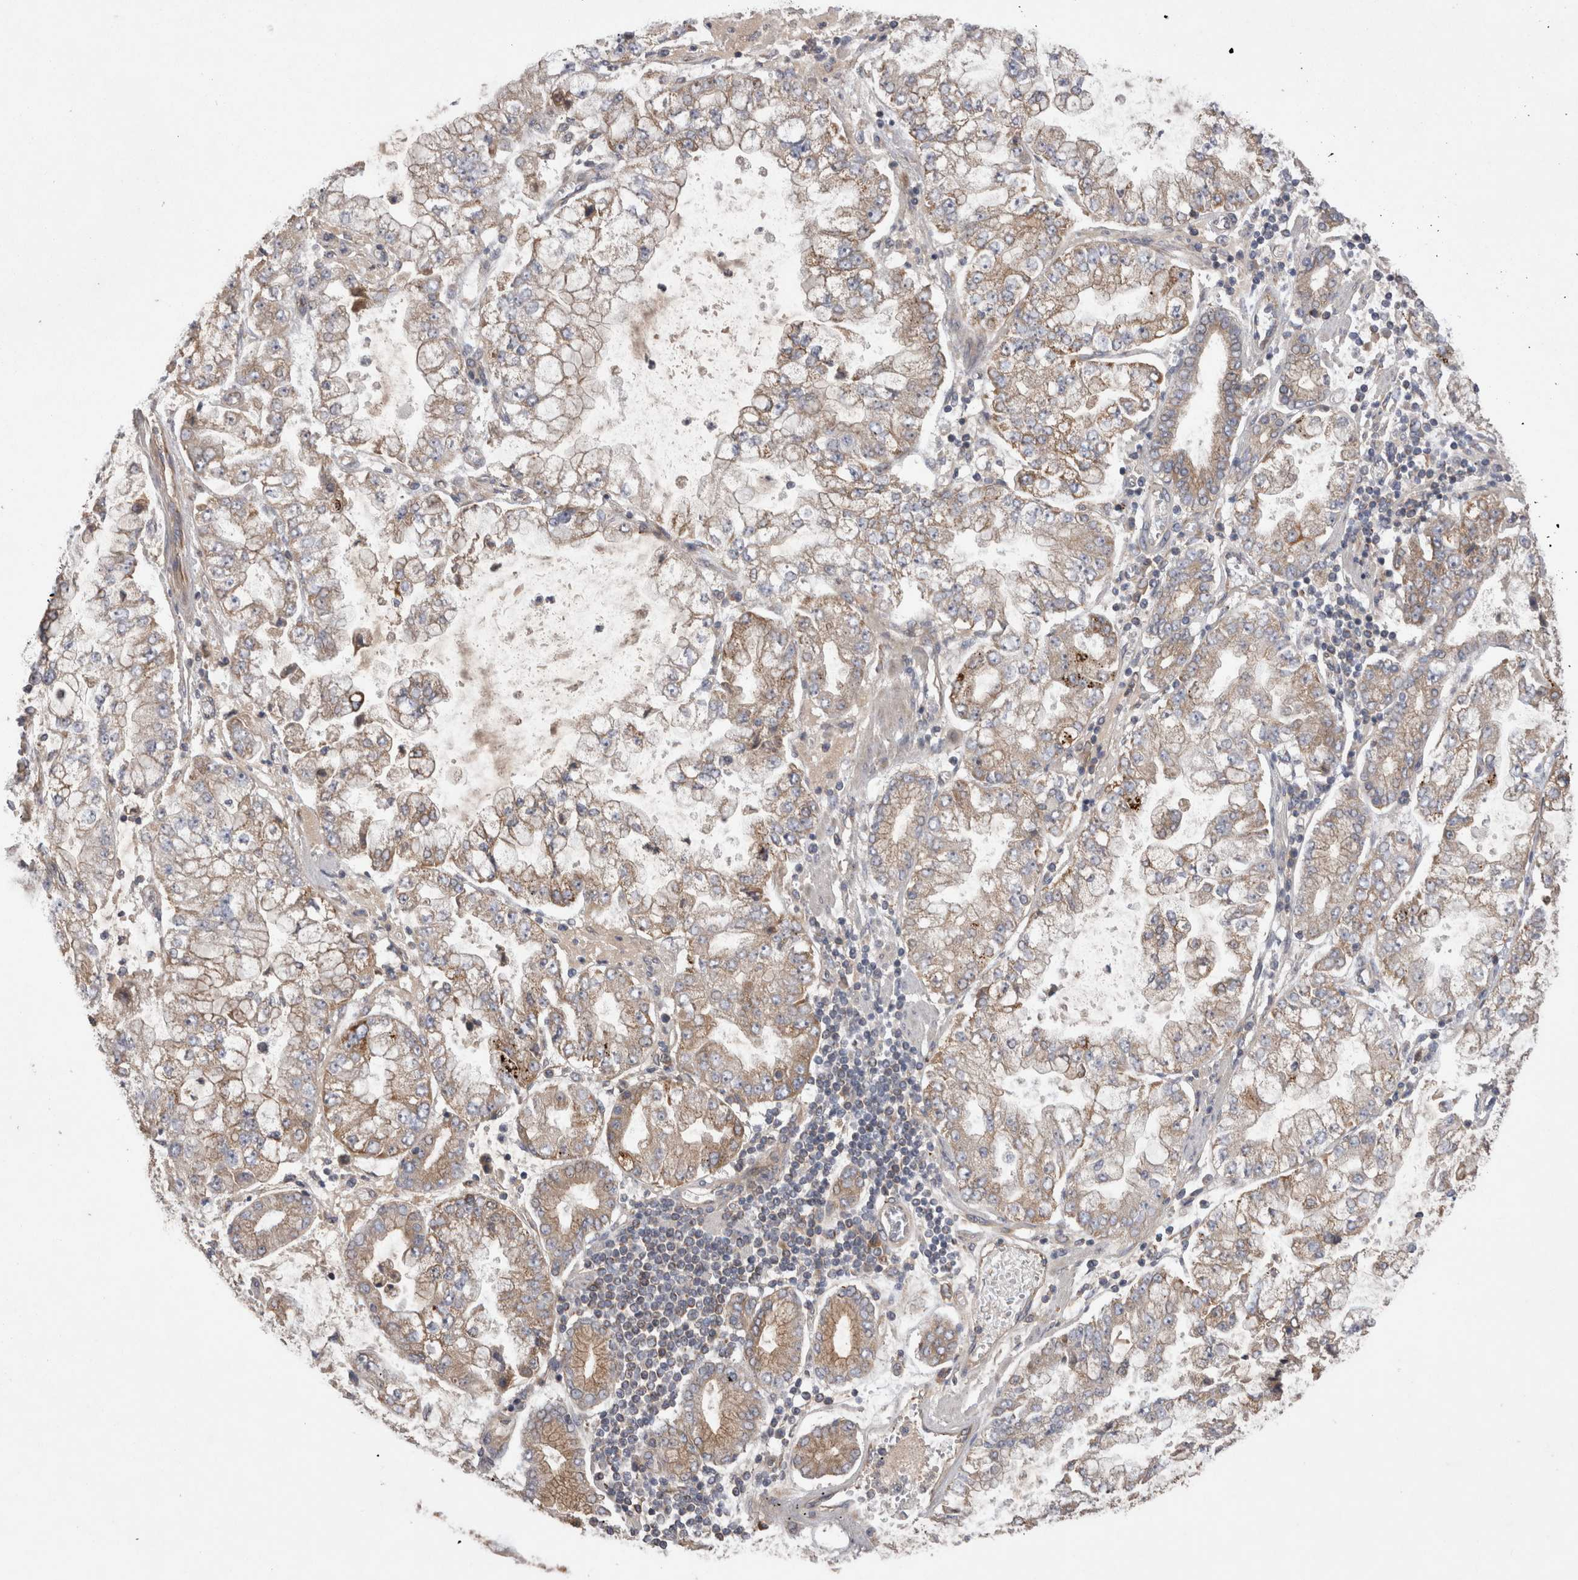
{"staining": {"intensity": "weak", "quantity": "25%-75%", "location": "cytoplasmic/membranous"}, "tissue": "stomach cancer", "cell_type": "Tumor cells", "image_type": "cancer", "snomed": [{"axis": "morphology", "description": "Adenocarcinoma, NOS"}, {"axis": "topography", "description": "Stomach"}], "caption": "A histopathology image of human stomach adenocarcinoma stained for a protein demonstrates weak cytoplasmic/membranous brown staining in tumor cells. The staining was performed using DAB (3,3'-diaminobenzidine), with brown indicating positive protein expression. Nuclei are stained blue with hematoxylin.", "gene": "DARS2", "patient": {"sex": "male", "age": 76}}